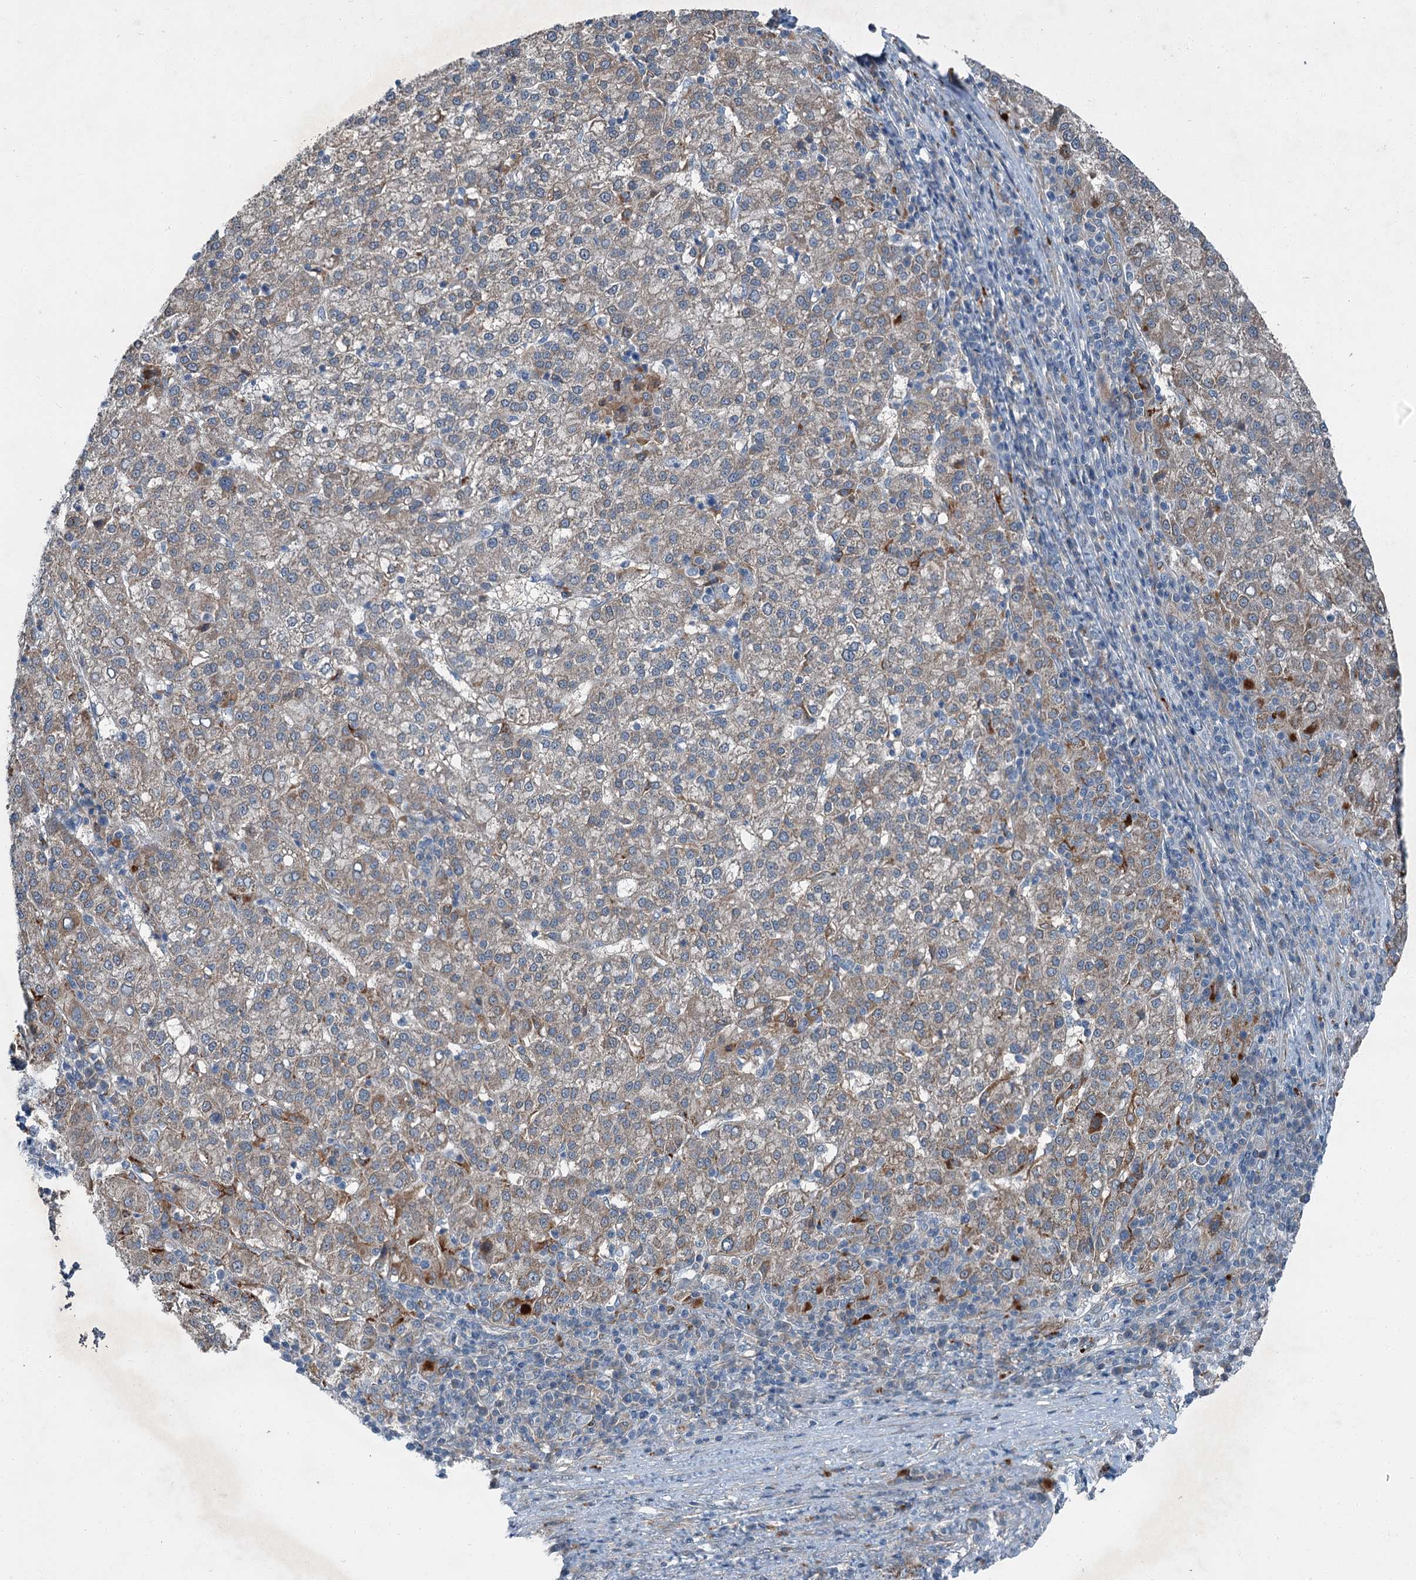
{"staining": {"intensity": "weak", "quantity": "25%-75%", "location": "cytoplasmic/membranous"}, "tissue": "liver cancer", "cell_type": "Tumor cells", "image_type": "cancer", "snomed": [{"axis": "morphology", "description": "Carcinoma, Hepatocellular, NOS"}, {"axis": "topography", "description": "Liver"}], "caption": "Immunohistochemical staining of human hepatocellular carcinoma (liver) reveals low levels of weak cytoplasmic/membranous expression in about 25%-75% of tumor cells.", "gene": "AXL", "patient": {"sex": "female", "age": 58}}